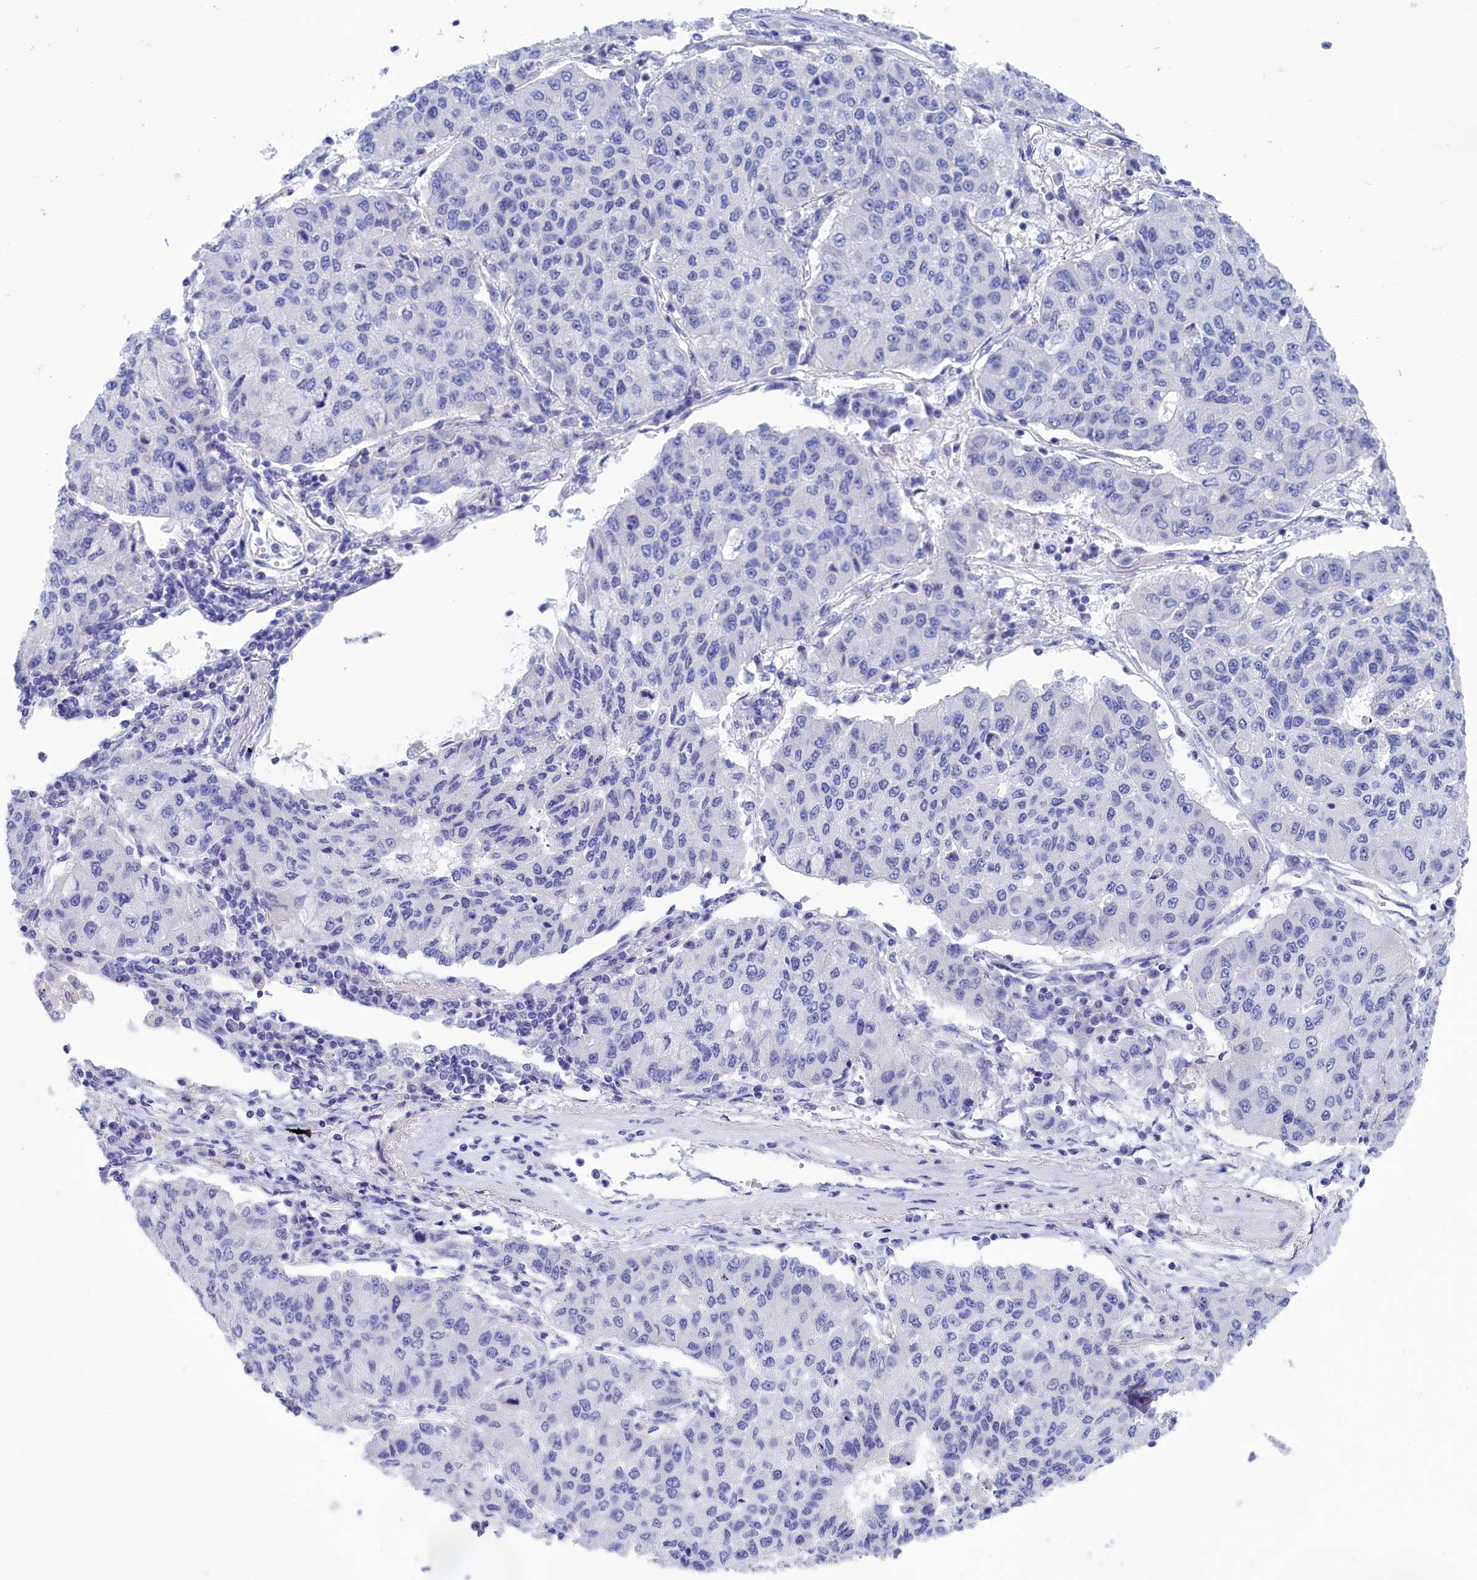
{"staining": {"intensity": "negative", "quantity": "none", "location": "none"}, "tissue": "lung cancer", "cell_type": "Tumor cells", "image_type": "cancer", "snomed": [{"axis": "morphology", "description": "Squamous cell carcinoma, NOS"}, {"axis": "topography", "description": "Lung"}], "caption": "The micrograph exhibits no significant expression in tumor cells of squamous cell carcinoma (lung). The staining is performed using DAB brown chromogen with nuclei counter-stained in using hematoxylin.", "gene": "VPS35L", "patient": {"sex": "male", "age": 74}}